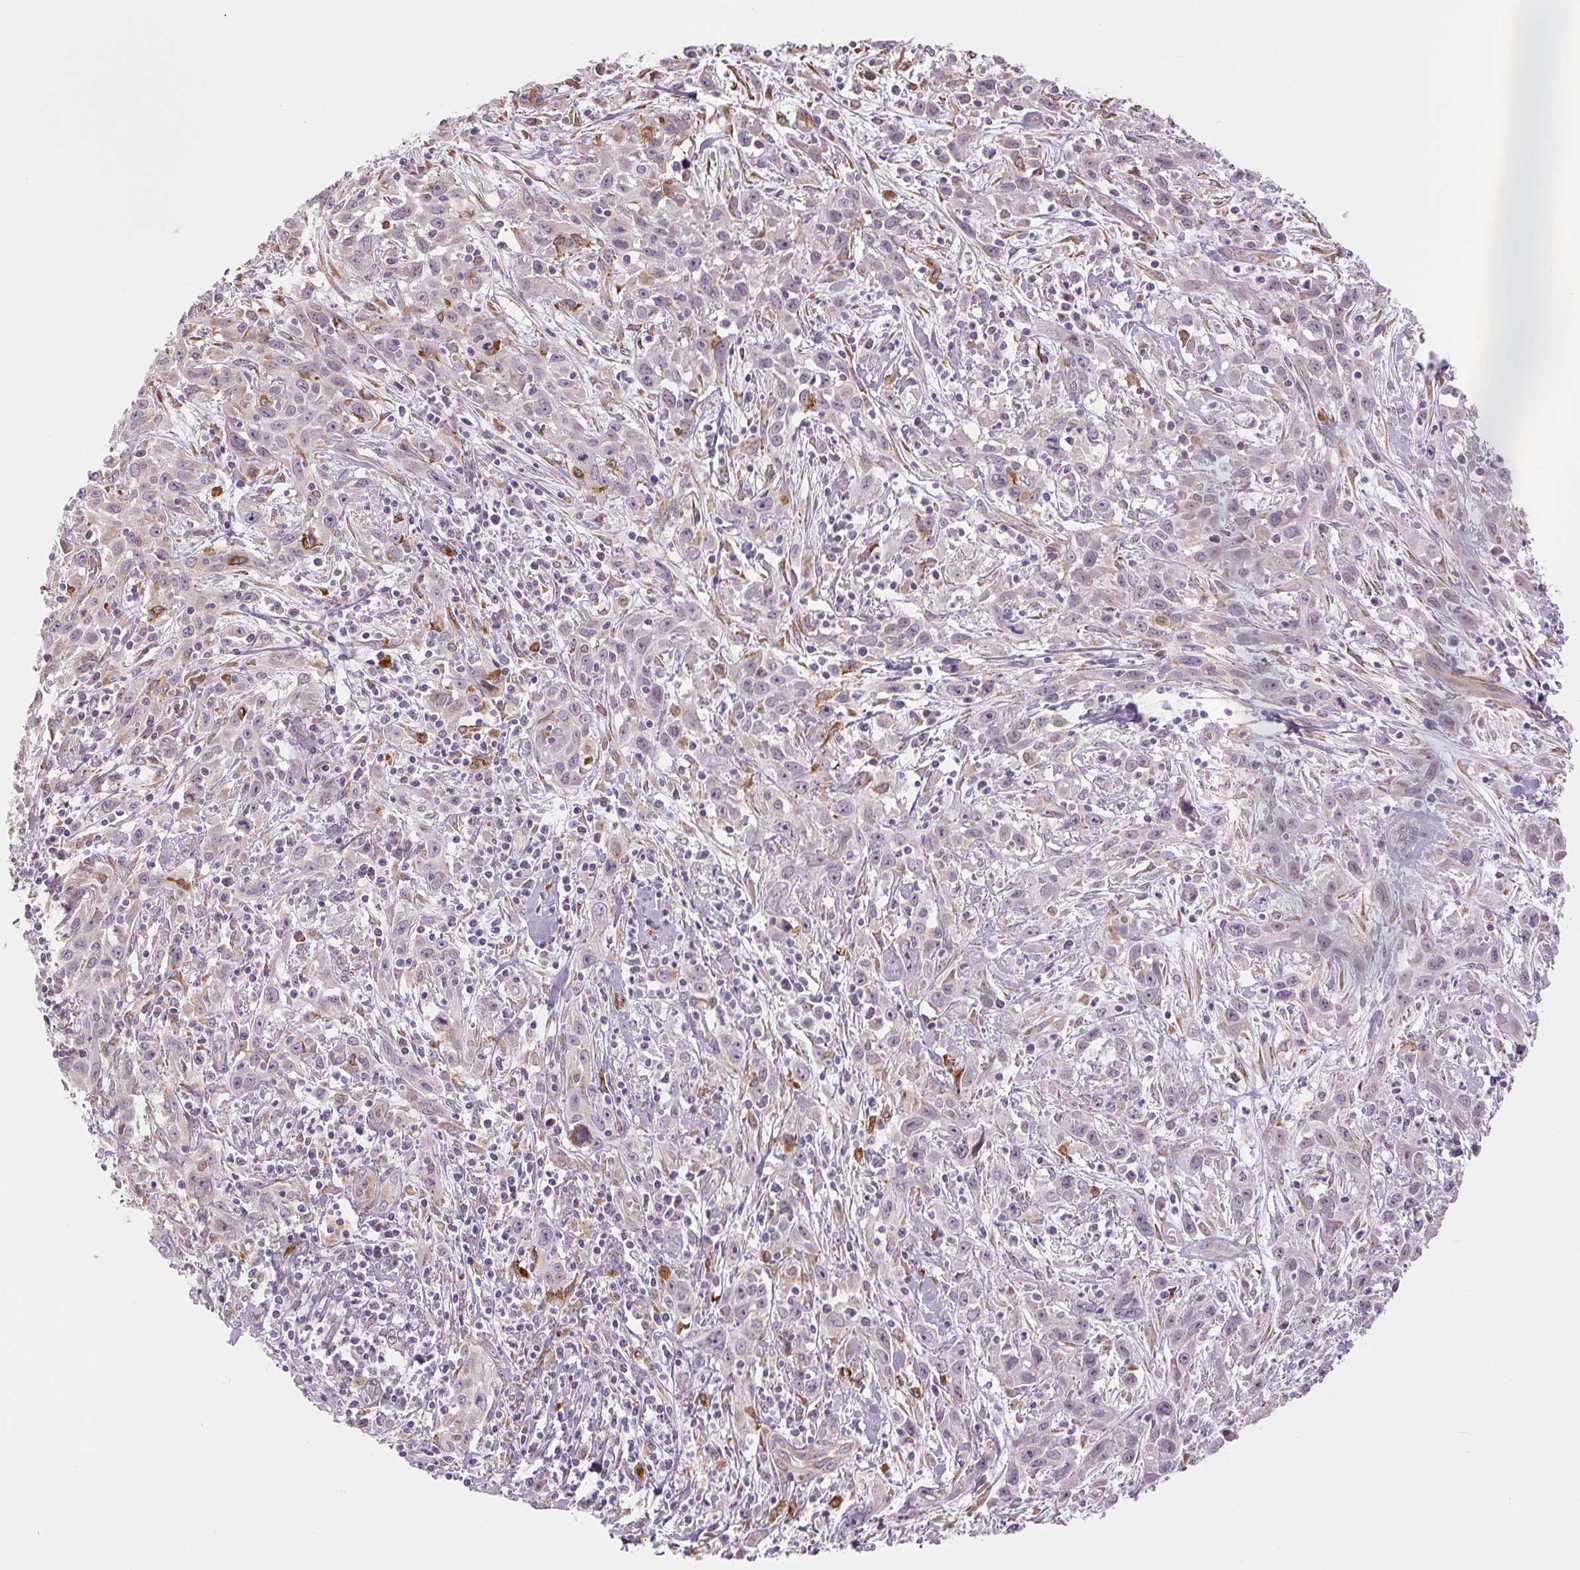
{"staining": {"intensity": "negative", "quantity": "none", "location": "none"}, "tissue": "cervical cancer", "cell_type": "Tumor cells", "image_type": "cancer", "snomed": [{"axis": "morphology", "description": "Squamous cell carcinoma, NOS"}, {"axis": "topography", "description": "Cervix"}], "caption": "A photomicrograph of human cervical squamous cell carcinoma is negative for staining in tumor cells.", "gene": "METTL17", "patient": {"sex": "female", "age": 38}}